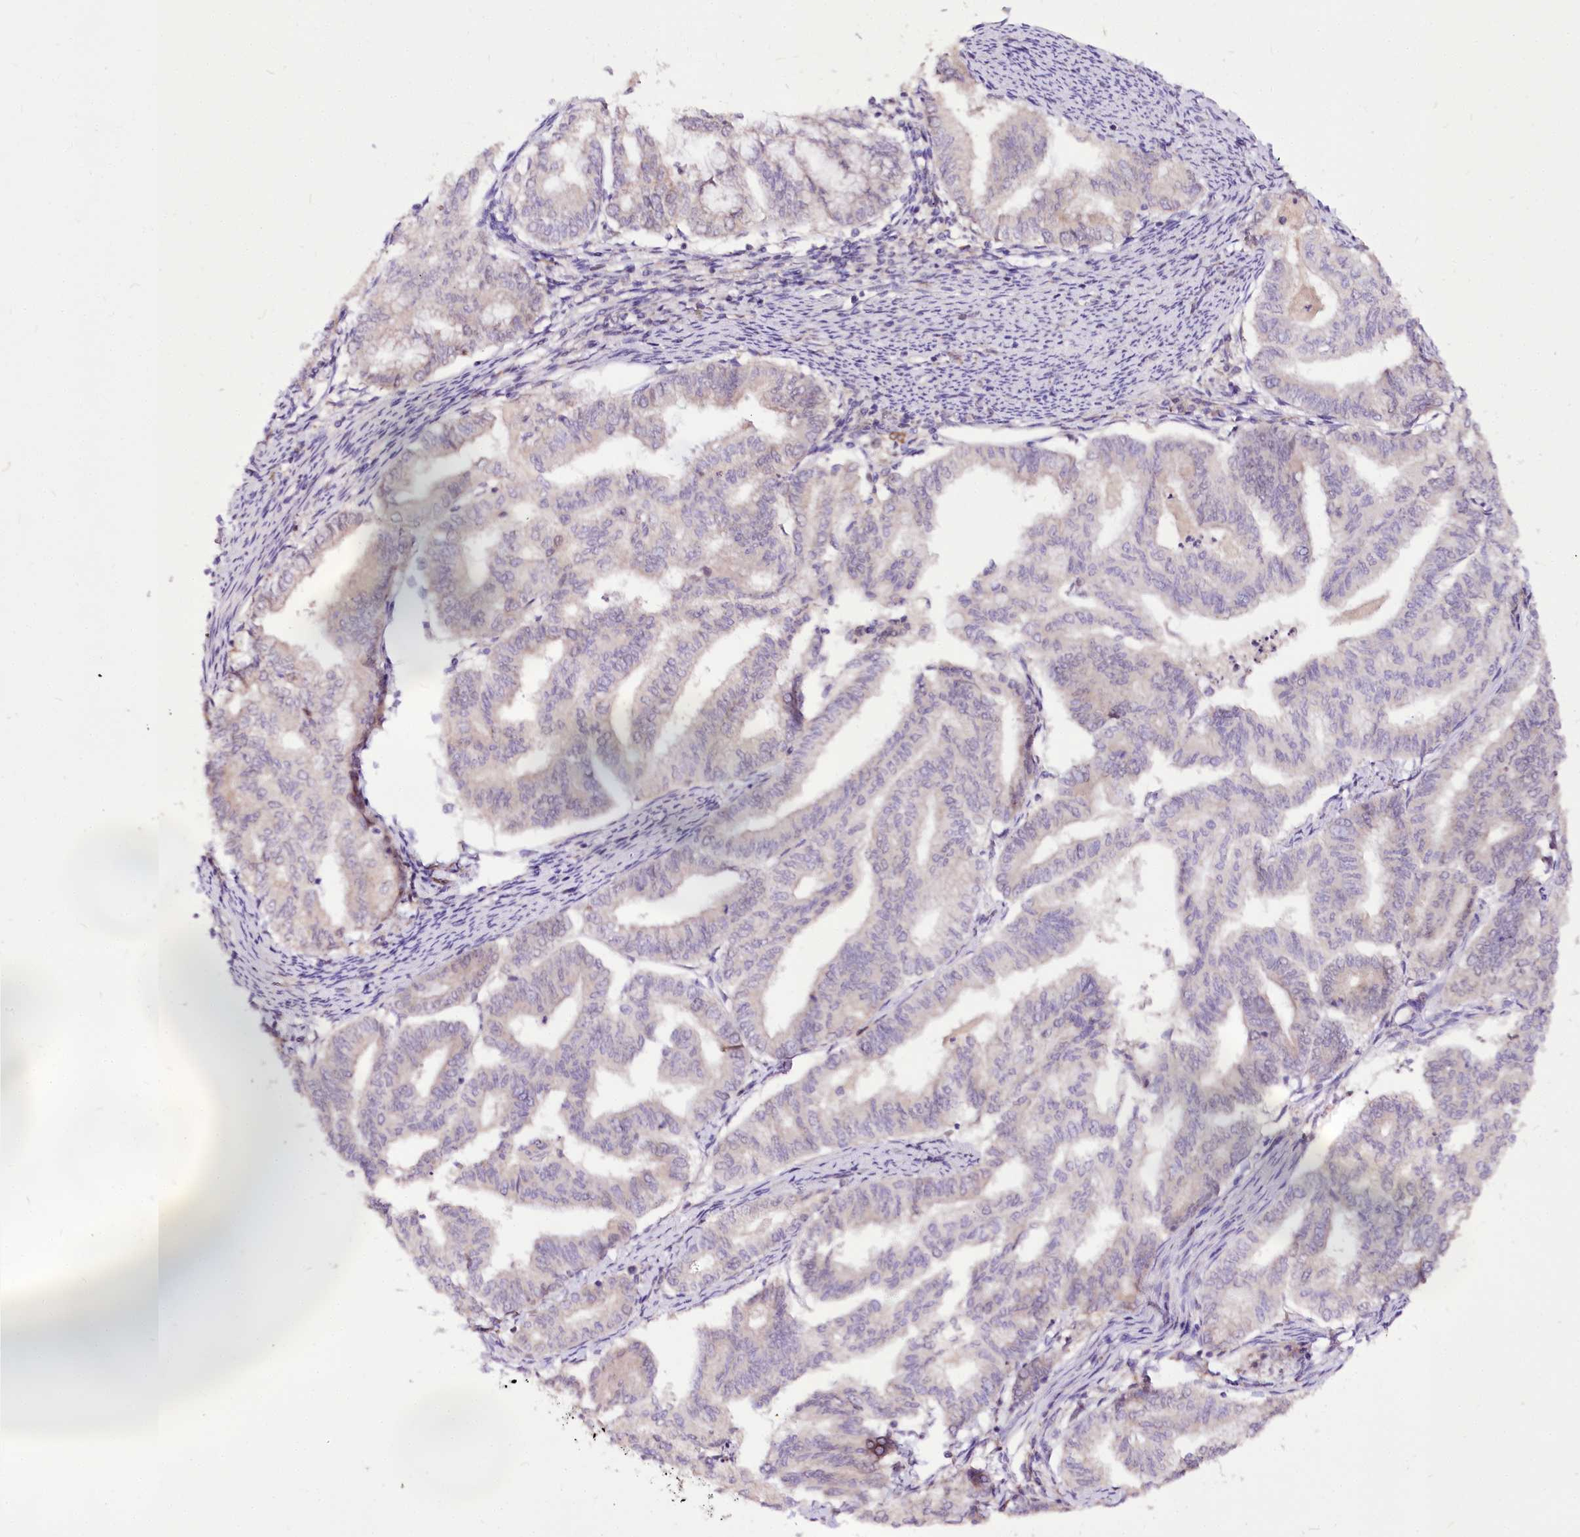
{"staining": {"intensity": "negative", "quantity": "none", "location": "none"}, "tissue": "endometrial cancer", "cell_type": "Tumor cells", "image_type": "cancer", "snomed": [{"axis": "morphology", "description": "Adenocarcinoma, NOS"}, {"axis": "topography", "description": "Endometrium"}], "caption": "High magnification brightfield microscopy of endometrial adenocarcinoma stained with DAB (brown) and counterstained with hematoxylin (blue): tumor cells show no significant positivity. Brightfield microscopy of immunohistochemistry stained with DAB (brown) and hematoxylin (blue), captured at high magnification.", "gene": "POLA2", "patient": {"sex": "female", "age": 79}}